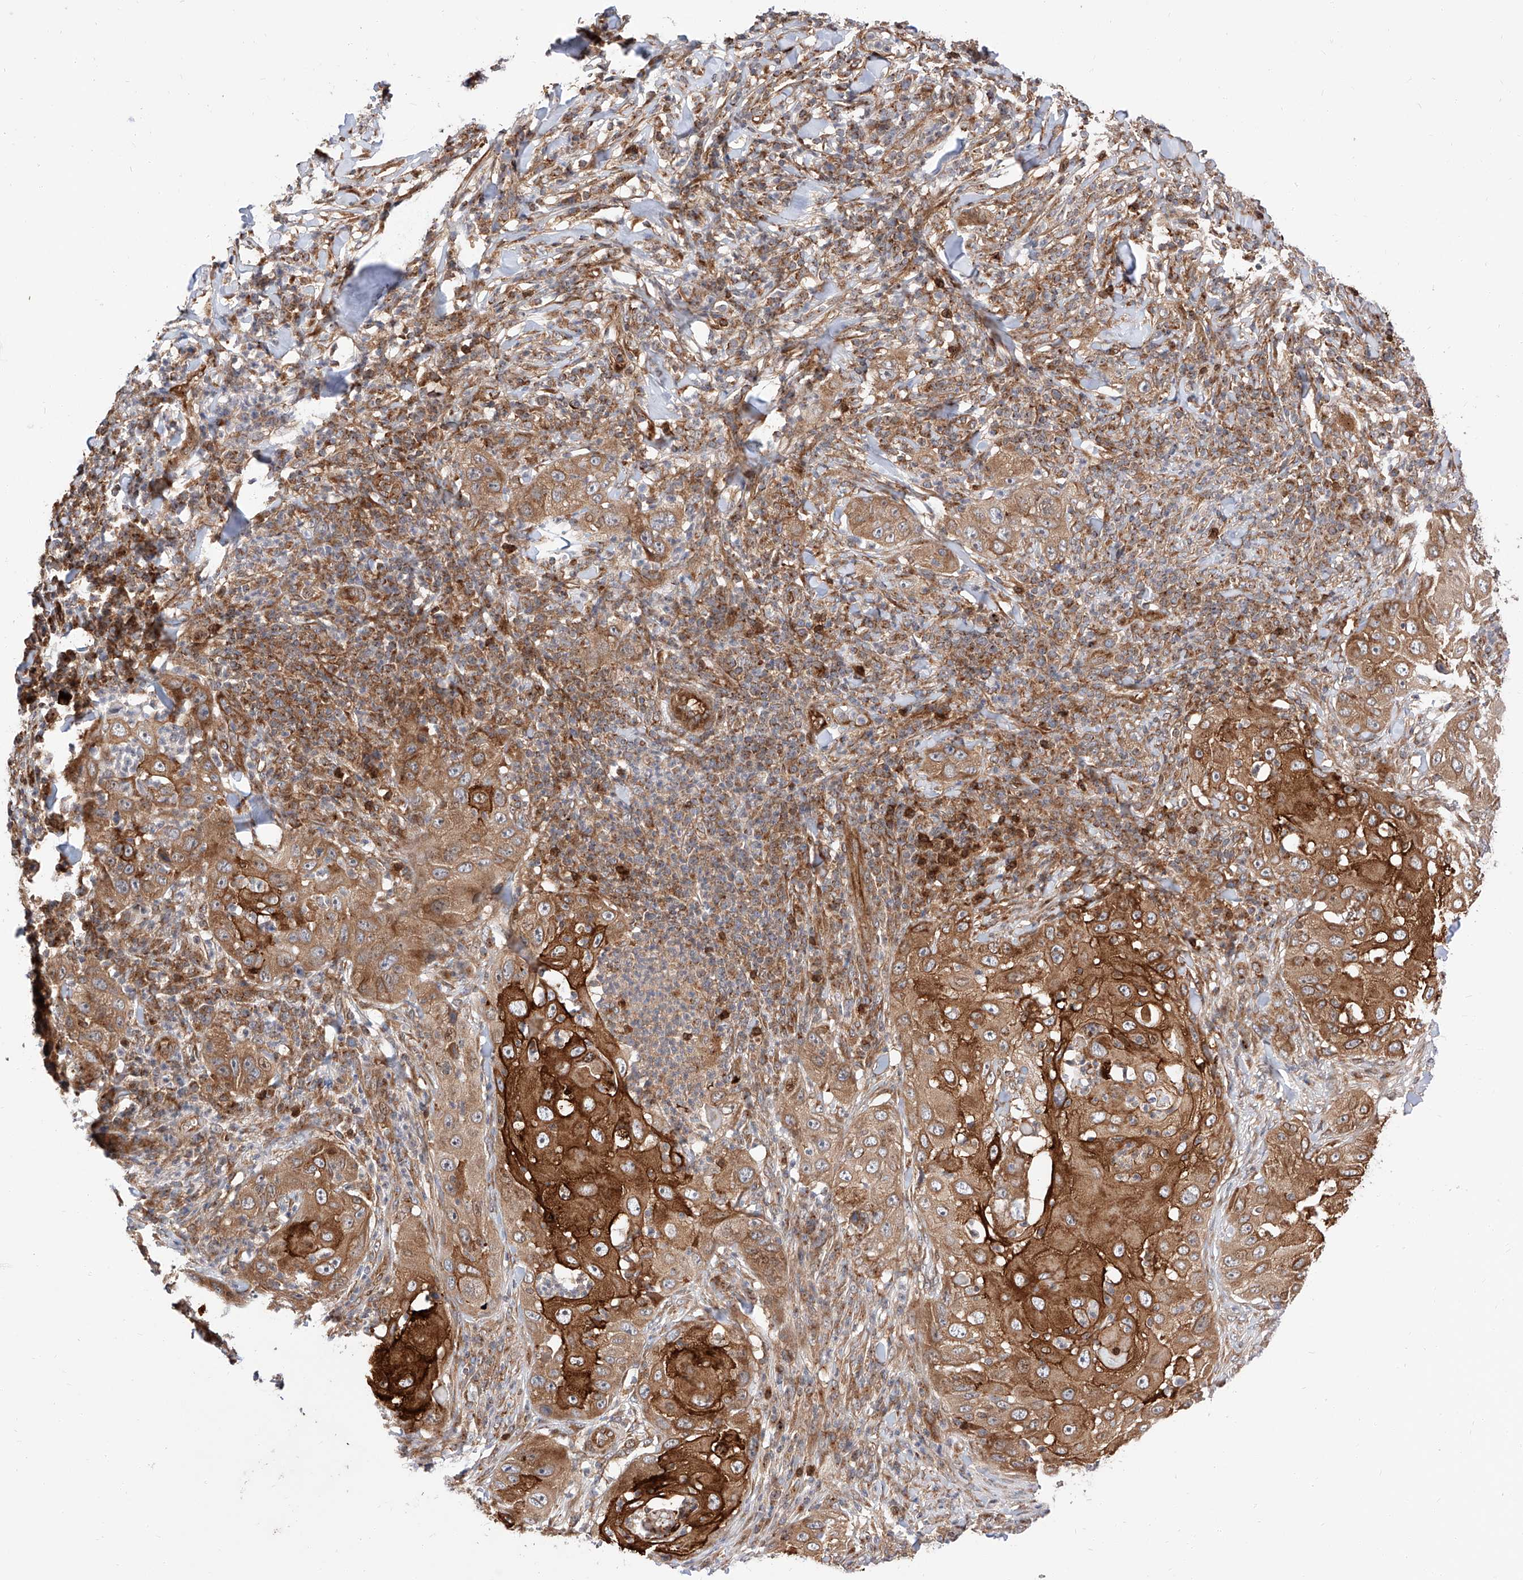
{"staining": {"intensity": "strong", "quantity": ">75%", "location": "cytoplasmic/membranous"}, "tissue": "skin cancer", "cell_type": "Tumor cells", "image_type": "cancer", "snomed": [{"axis": "morphology", "description": "Squamous cell carcinoma, NOS"}, {"axis": "topography", "description": "Skin"}], "caption": "Protein staining by immunohistochemistry displays strong cytoplasmic/membranous positivity in about >75% of tumor cells in skin cancer.", "gene": "ISCA2", "patient": {"sex": "female", "age": 44}}